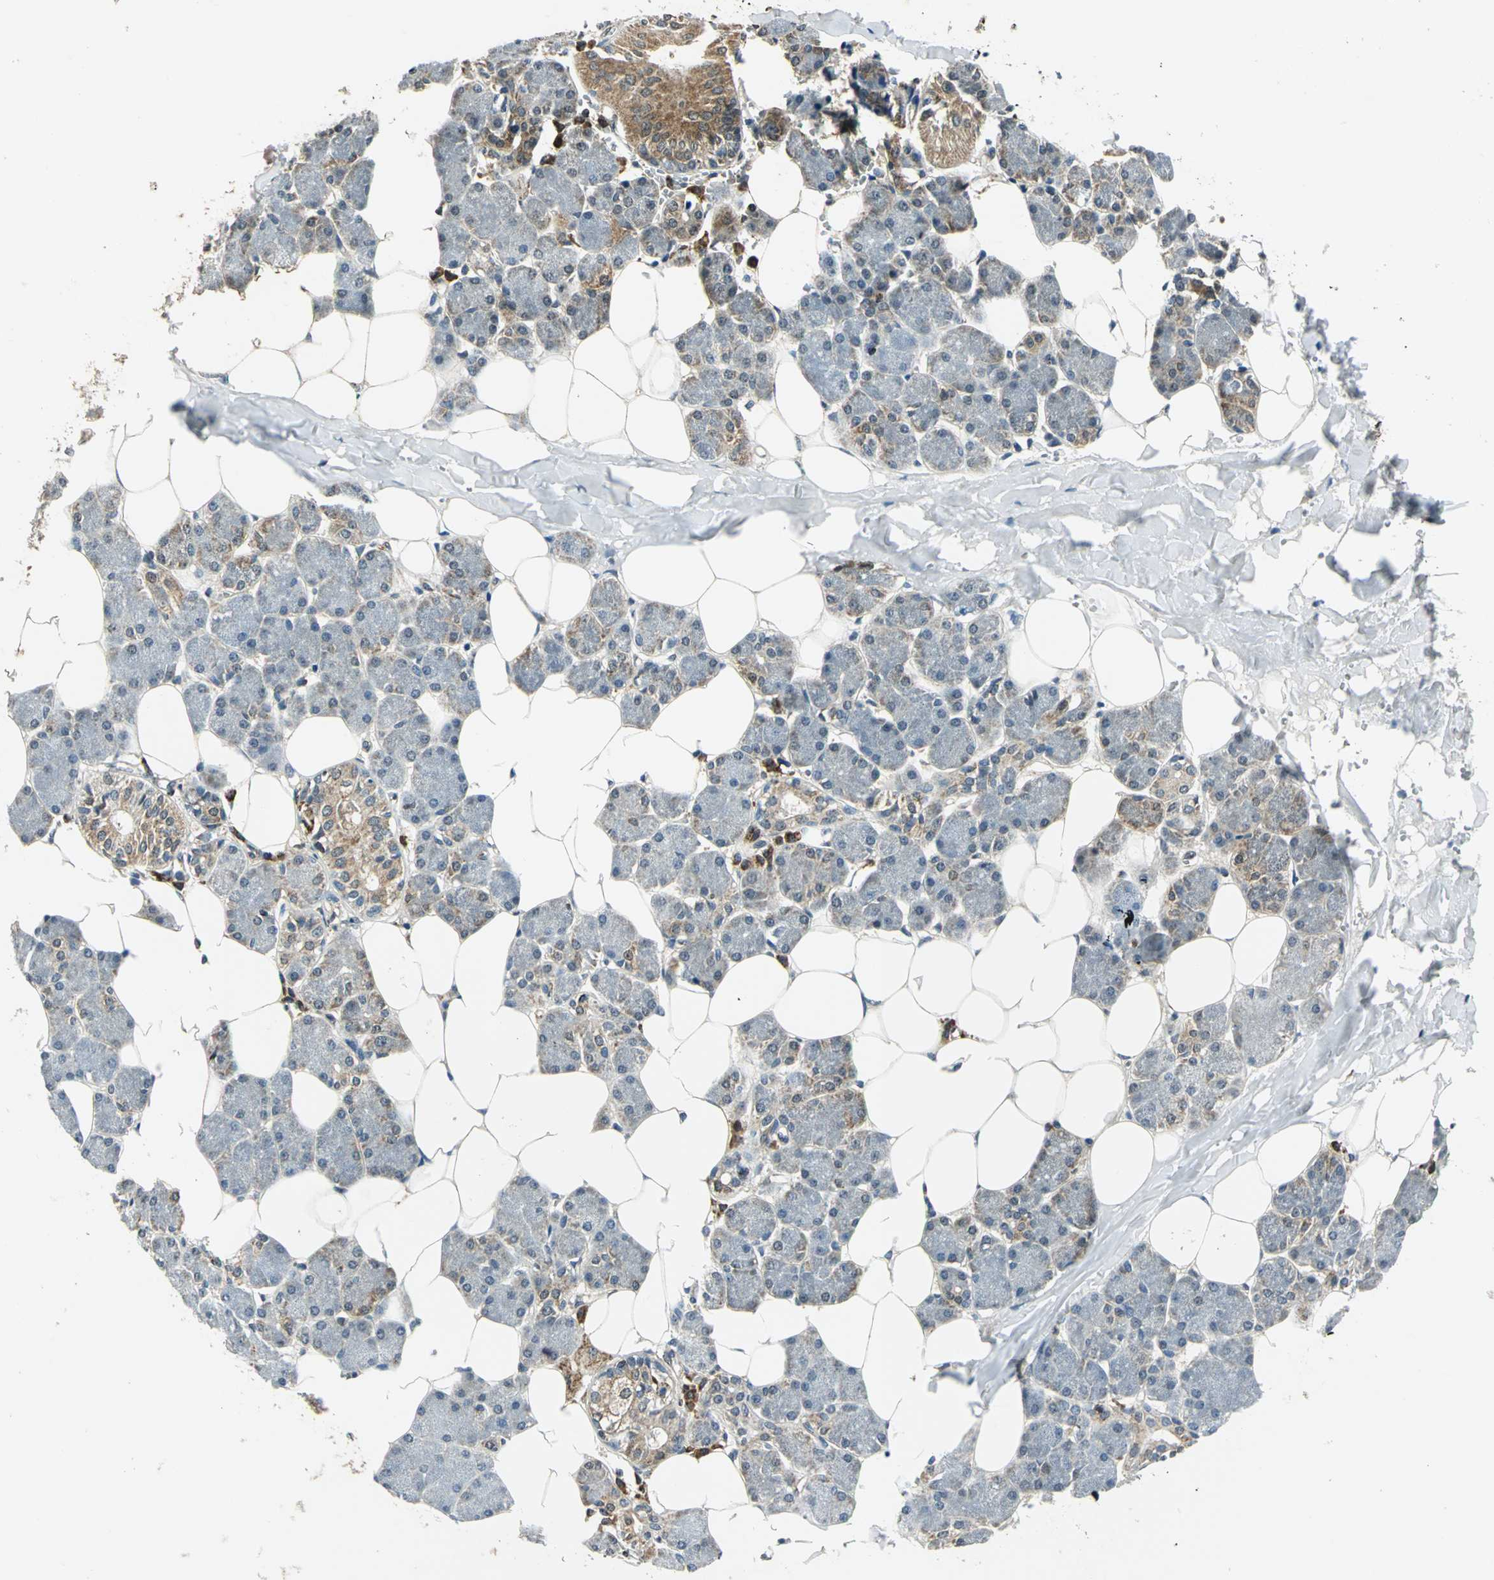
{"staining": {"intensity": "moderate", "quantity": "25%-75%", "location": "cytoplasmic/membranous,nuclear"}, "tissue": "salivary gland", "cell_type": "Glandular cells", "image_type": "normal", "snomed": [{"axis": "morphology", "description": "Normal tissue, NOS"}, {"axis": "morphology", "description": "Adenoma, NOS"}, {"axis": "topography", "description": "Salivary gland"}], "caption": "Immunohistochemistry (DAB) staining of unremarkable human salivary gland reveals moderate cytoplasmic/membranous,nuclear protein expression in approximately 25%-75% of glandular cells. (brown staining indicates protein expression, while blue staining denotes nuclei).", "gene": "NUDT2", "patient": {"sex": "female", "age": 32}}